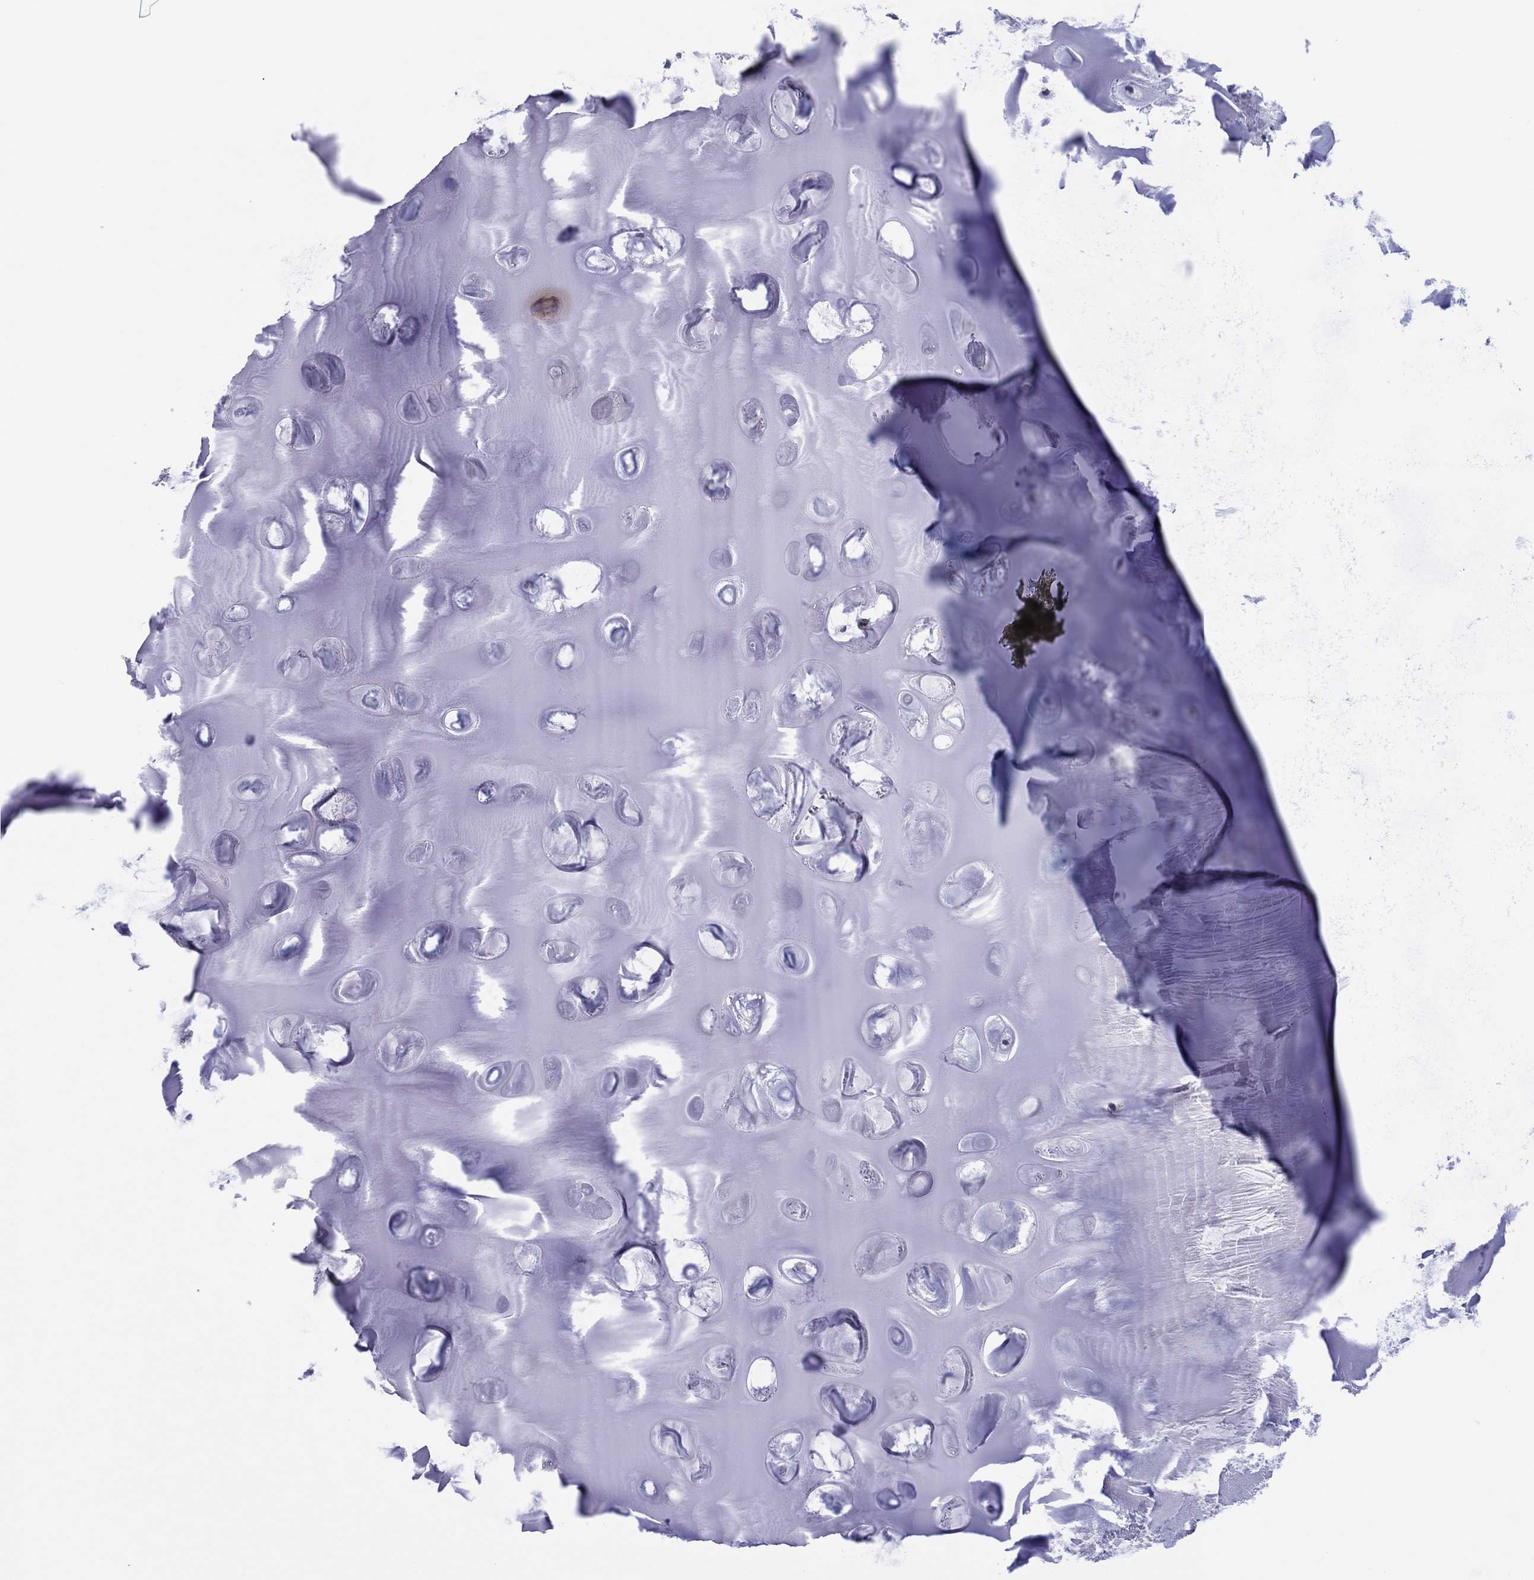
{"staining": {"intensity": "negative", "quantity": "none", "location": "none"}, "tissue": "soft tissue", "cell_type": "Chondrocytes", "image_type": "normal", "snomed": [{"axis": "morphology", "description": "Normal tissue, NOS"}, {"axis": "morphology", "description": "Squamous cell carcinoma, NOS"}, {"axis": "topography", "description": "Cartilage tissue"}, {"axis": "topography", "description": "Lung"}], "caption": "The histopathology image shows no staining of chondrocytes in benign soft tissue.", "gene": "CYP2B6", "patient": {"sex": "male", "age": 66}}